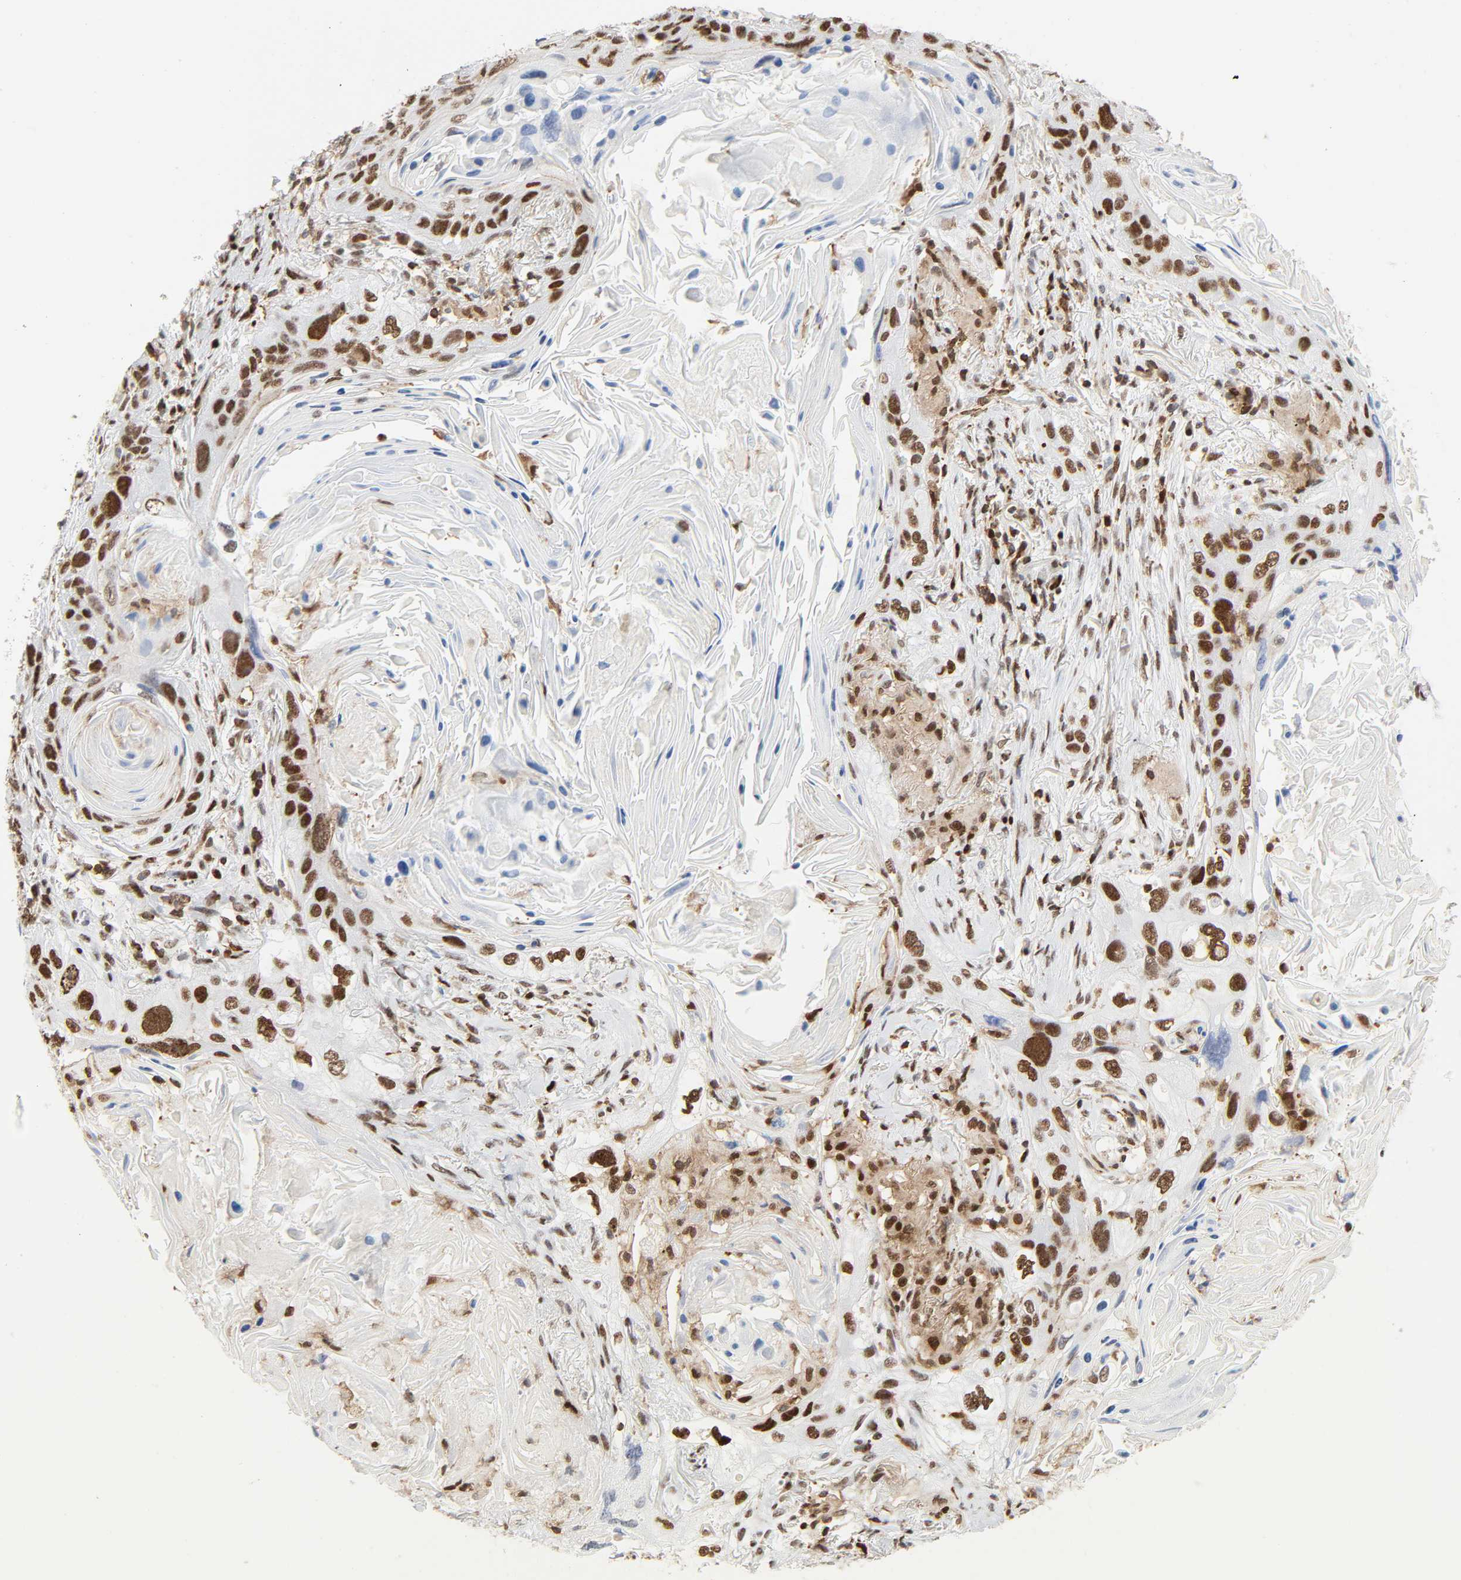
{"staining": {"intensity": "strong", "quantity": ">75%", "location": "nuclear"}, "tissue": "lung cancer", "cell_type": "Tumor cells", "image_type": "cancer", "snomed": [{"axis": "morphology", "description": "Squamous cell carcinoma, NOS"}, {"axis": "topography", "description": "Lung"}], "caption": "Immunohistochemical staining of human lung cancer shows high levels of strong nuclear protein staining in approximately >75% of tumor cells.", "gene": "WAS", "patient": {"sex": "female", "age": 67}}